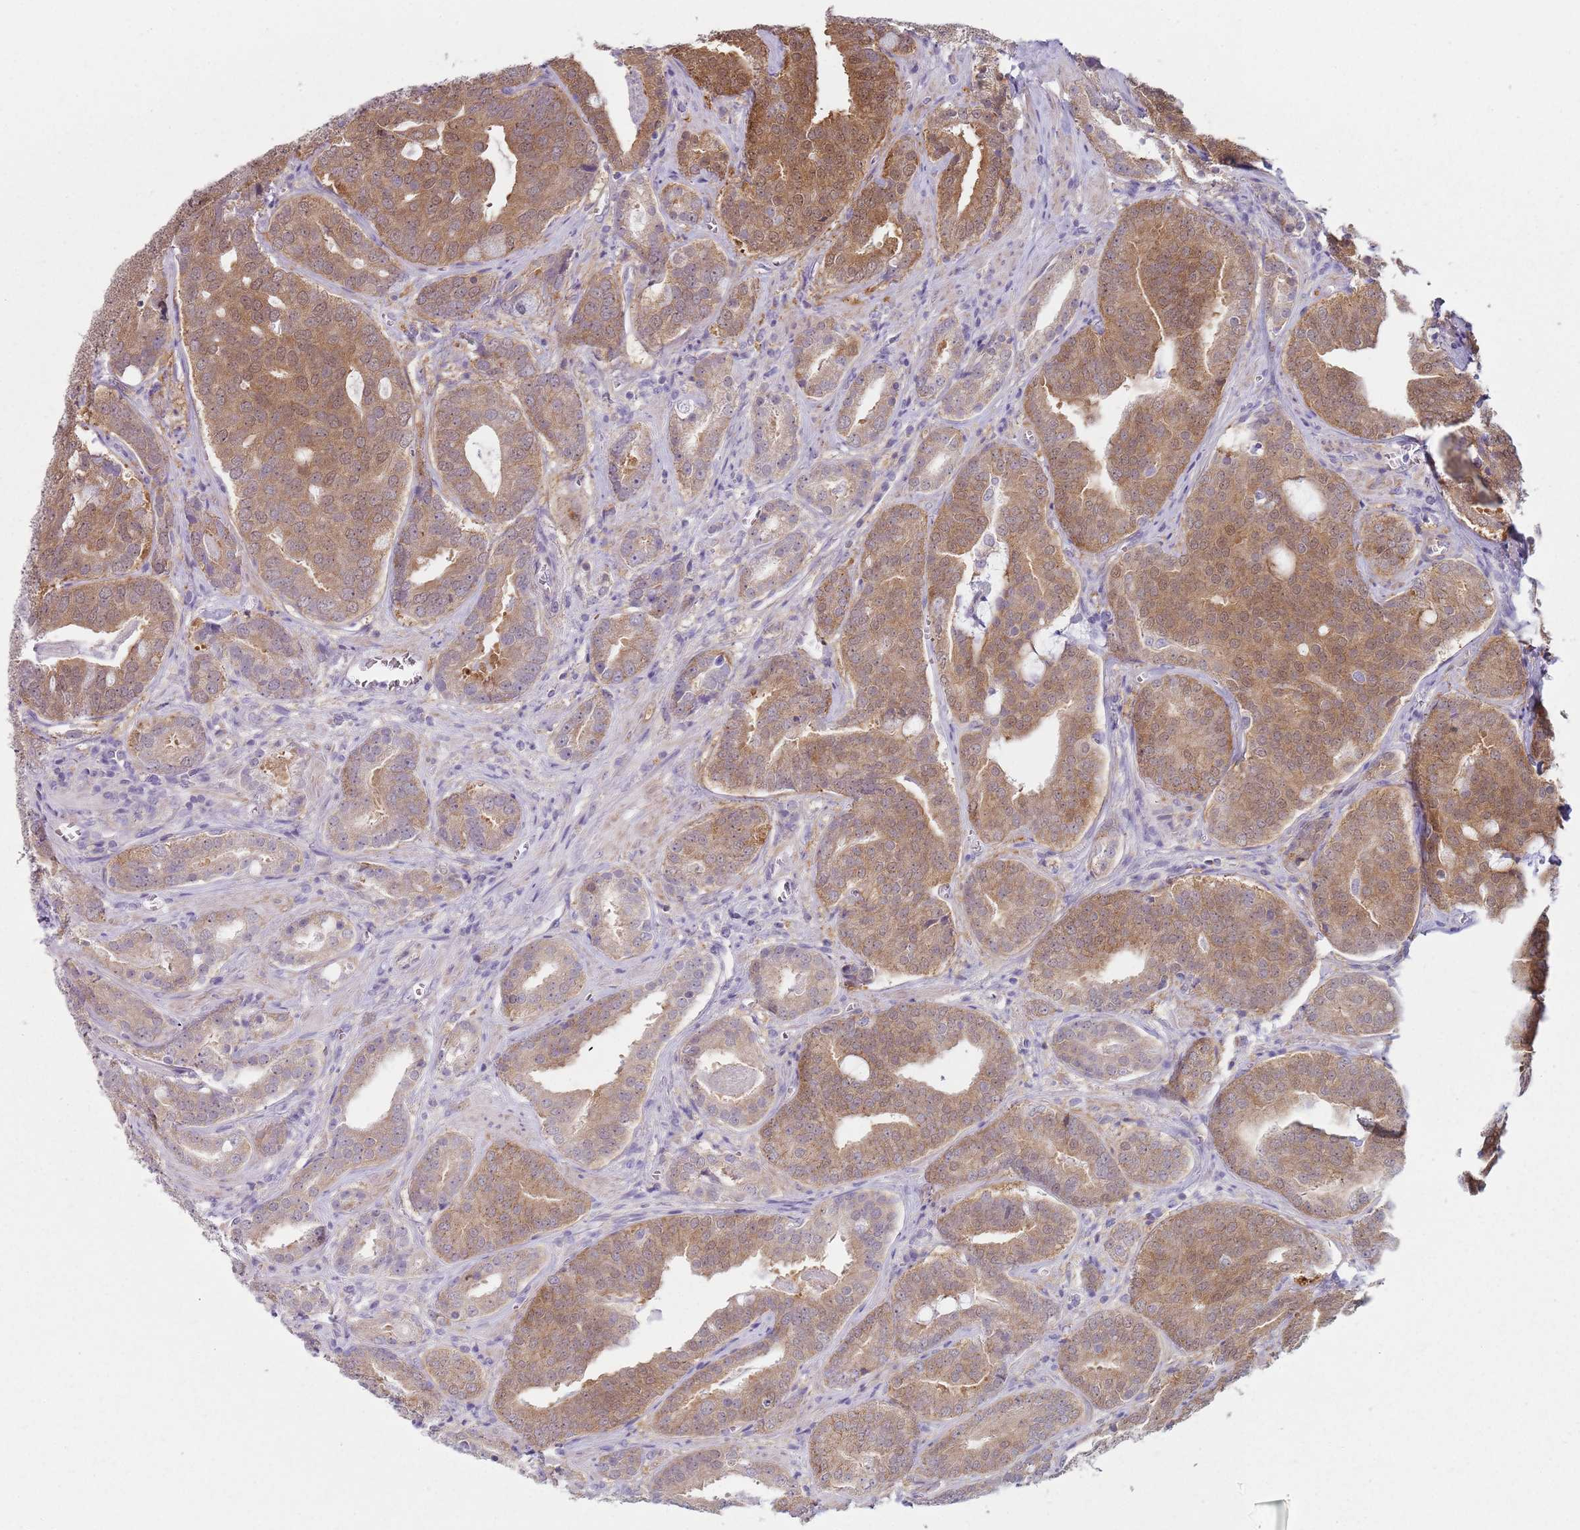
{"staining": {"intensity": "moderate", "quantity": ">75%", "location": "cytoplasmic/membranous"}, "tissue": "prostate cancer", "cell_type": "Tumor cells", "image_type": "cancer", "snomed": [{"axis": "morphology", "description": "Adenocarcinoma, High grade"}, {"axis": "topography", "description": "Prostate"}], "caption": "Tumor cells show moderate cytoplasmic/membranous positivity in approximately >75% of cells in prostate adenocarcinoma (high-grade).", "gene": "SLC26A6", "patient": {"sex": "male", "age": 55}}